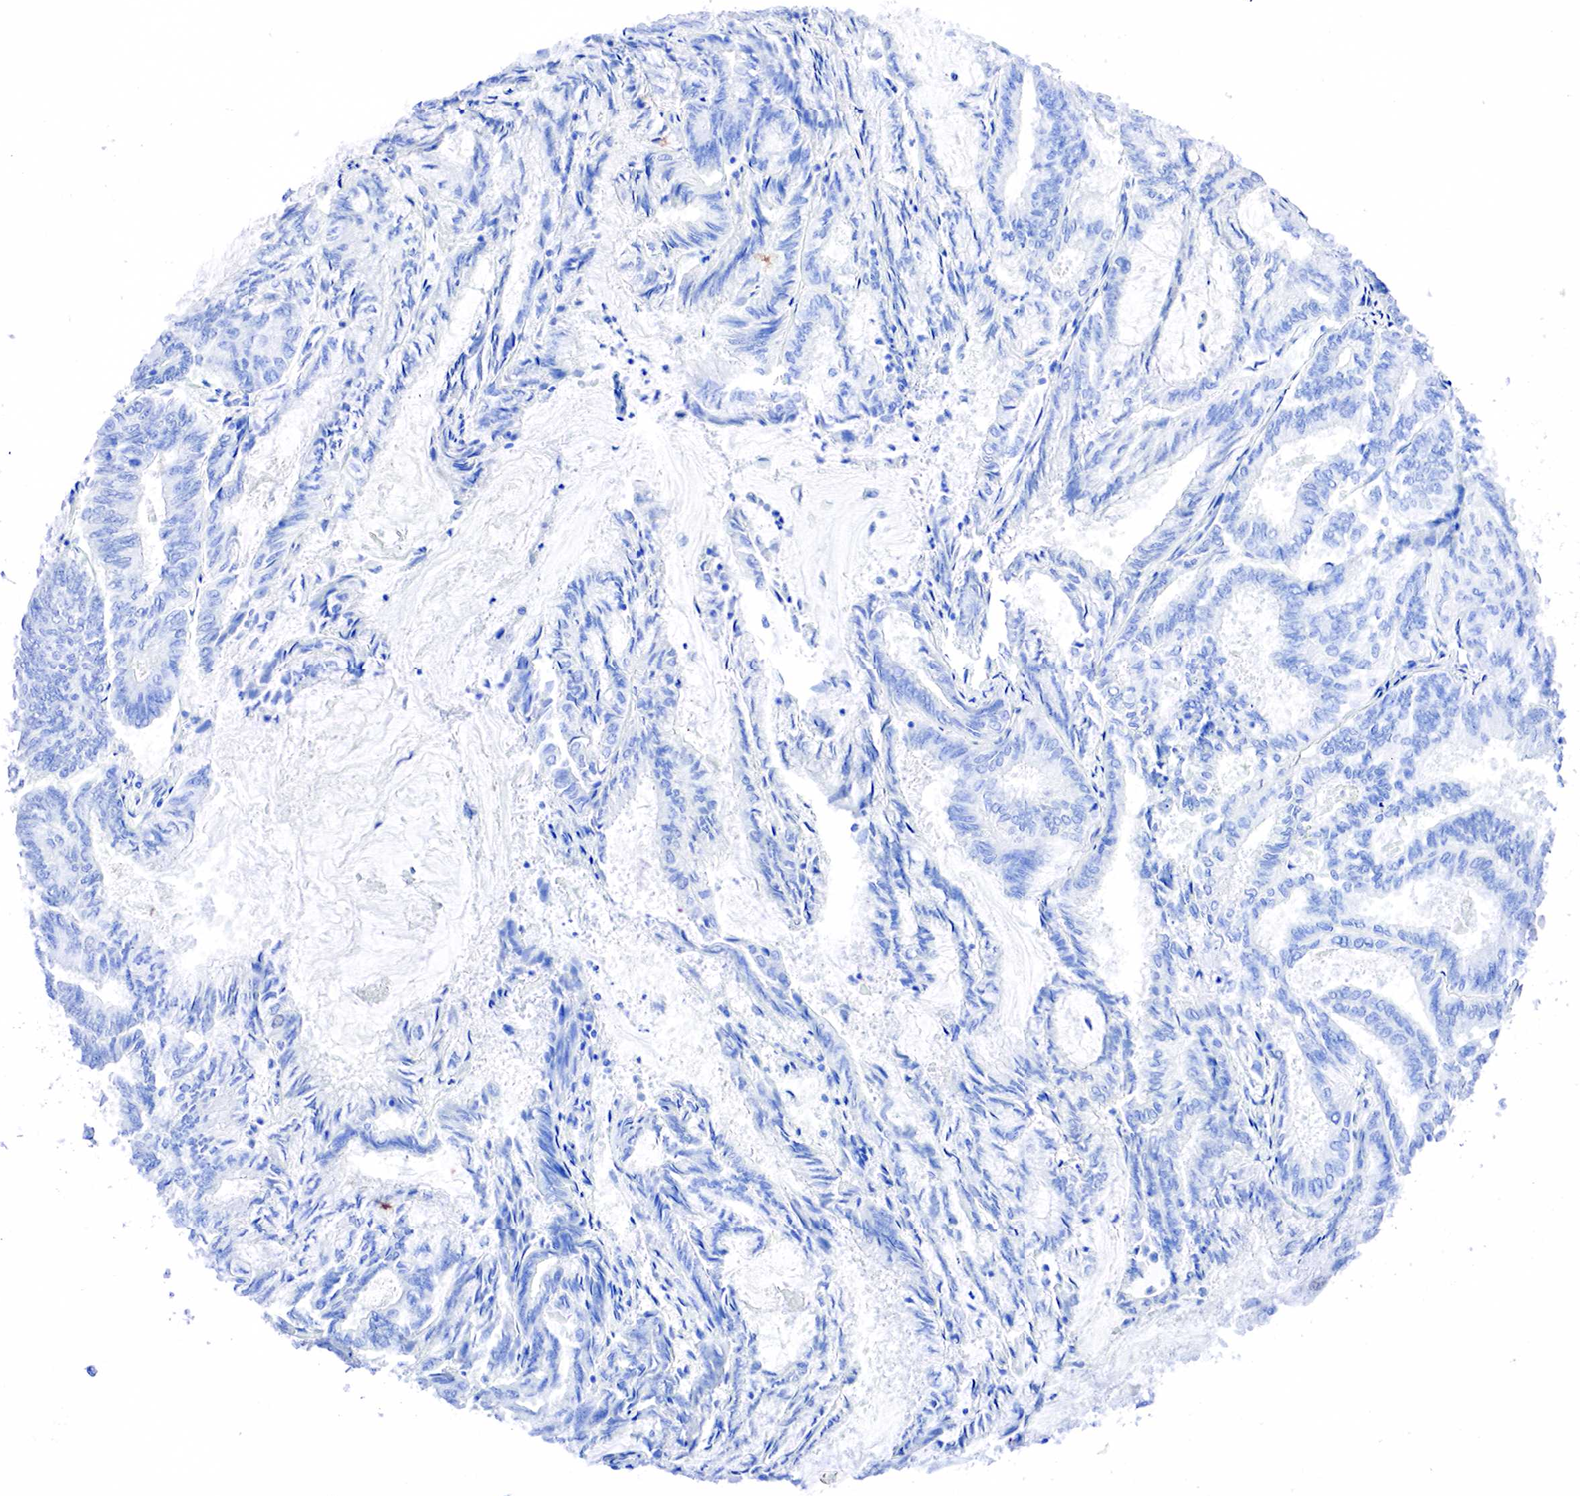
{"staining": {"intensity": "negative", "quantity": "none", "location": "none"}, "tissue": "endometrial cancer", "cell_type": "Tumor cells", "image_type": "cancer", "snomed": [{"axis": "morphology", "description": "Adenocarcinoma, NOS"}, {"axis": "topography", "description": "Endometrium"}], "caption": "DAB (3,3'-diaminobenzidine) immunohistochemical staining of endometrial adenocarcinoma reveals no significant expression in tumor cells. (Stains: DAB (3,3'-diaminobenzidine) immunohistochemistry with hematoxylin counter stain, Microscopy: brightfield microscopy at high magnification).", "gene": "PTH", "patient": {"sex": "female", "age": 59}}